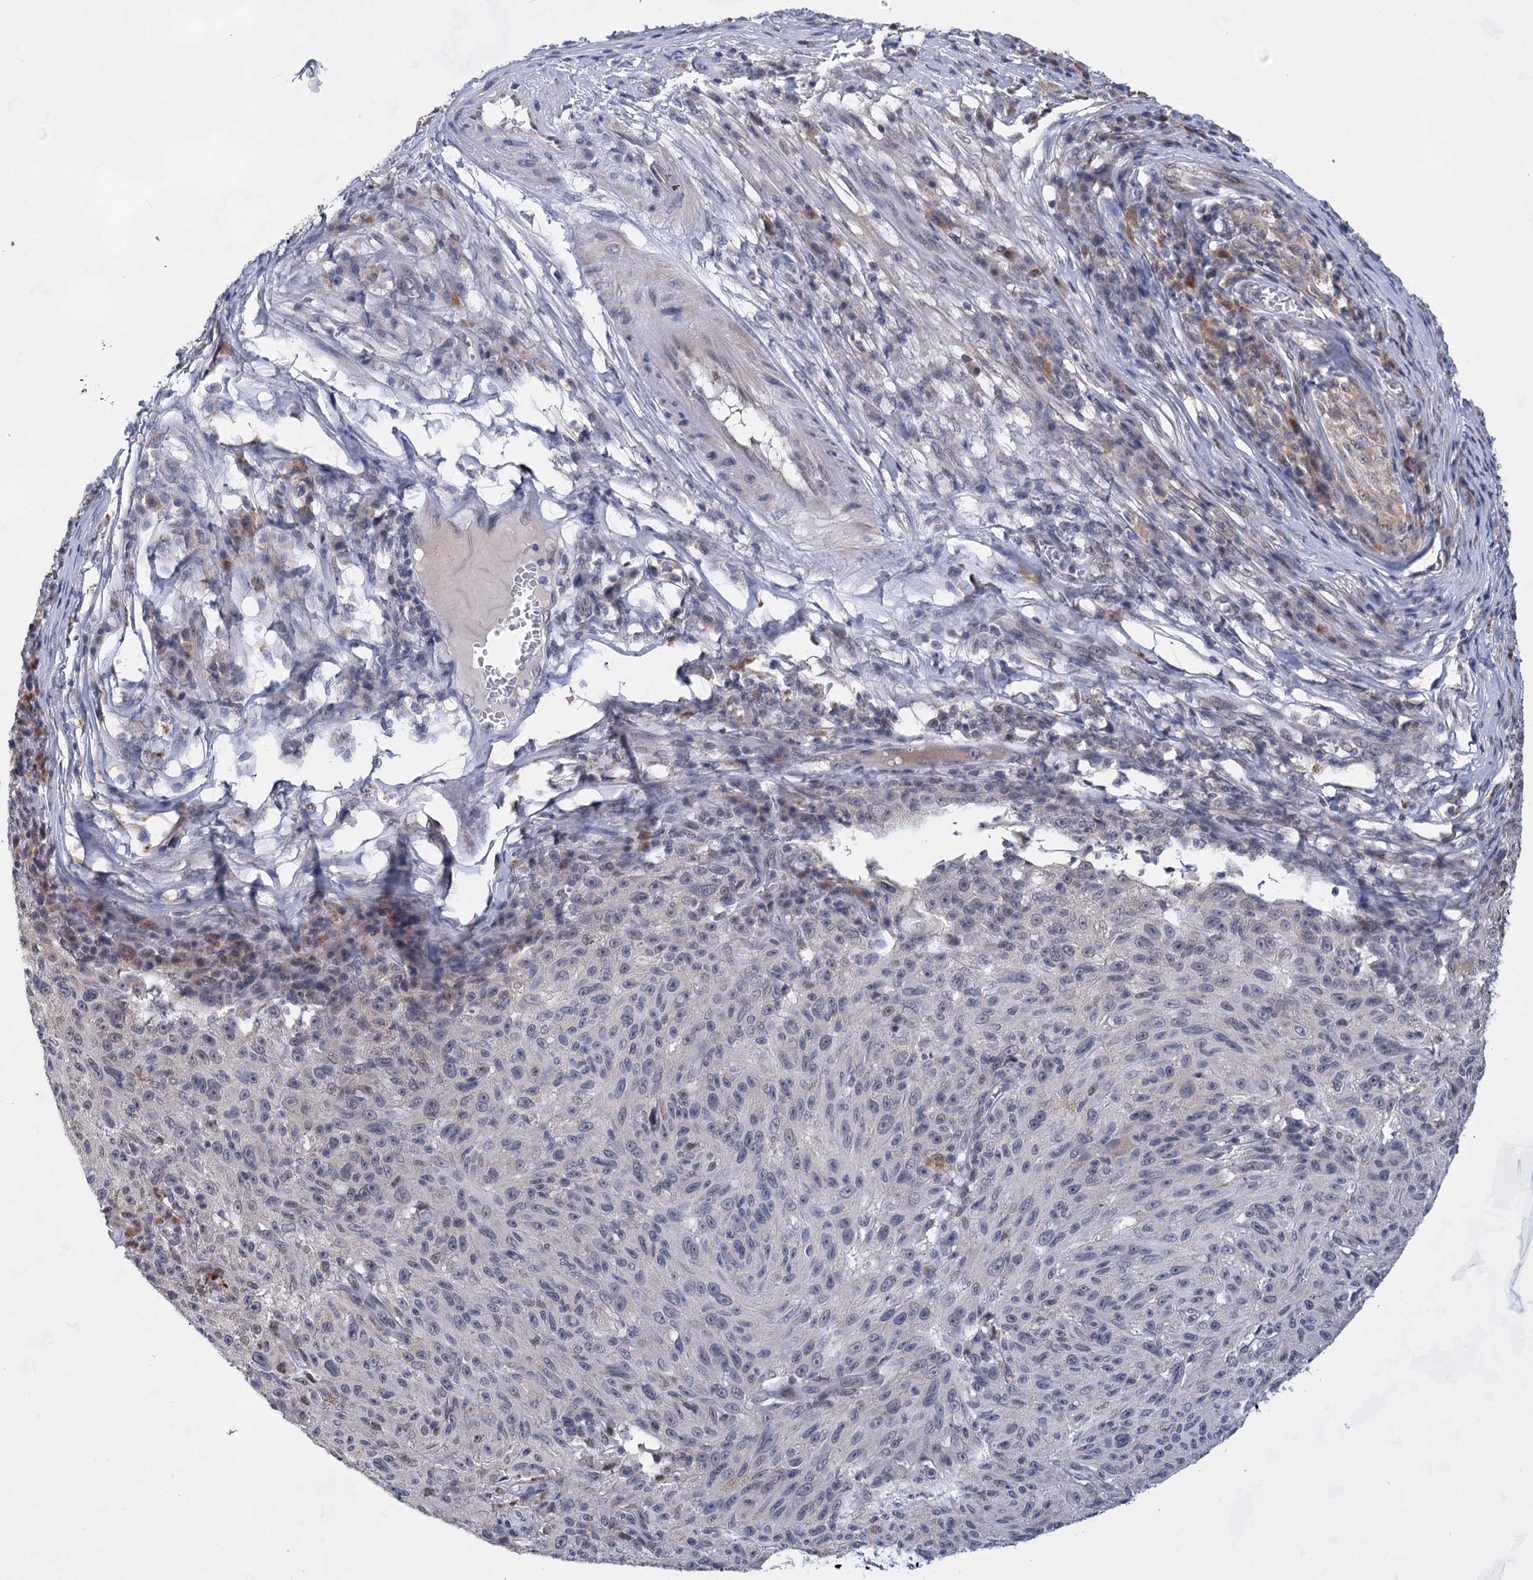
{"staining": {"intensity": "negative", "quantity": "none", "location": "none"}, "tissue": "melanoma", "cell_type": "Tumor cells", "image_type": "cancer", "snomed": [{"axis": "morphology", "description": "Malignant melanoma, NOS"}, {"axis": "topography", "description": "Skin"}], "caption": "IHC of melanoma reveals no staining in tumor cells.", "gene": "TTC17", "patient": {"sex": "female", "age": 82}}